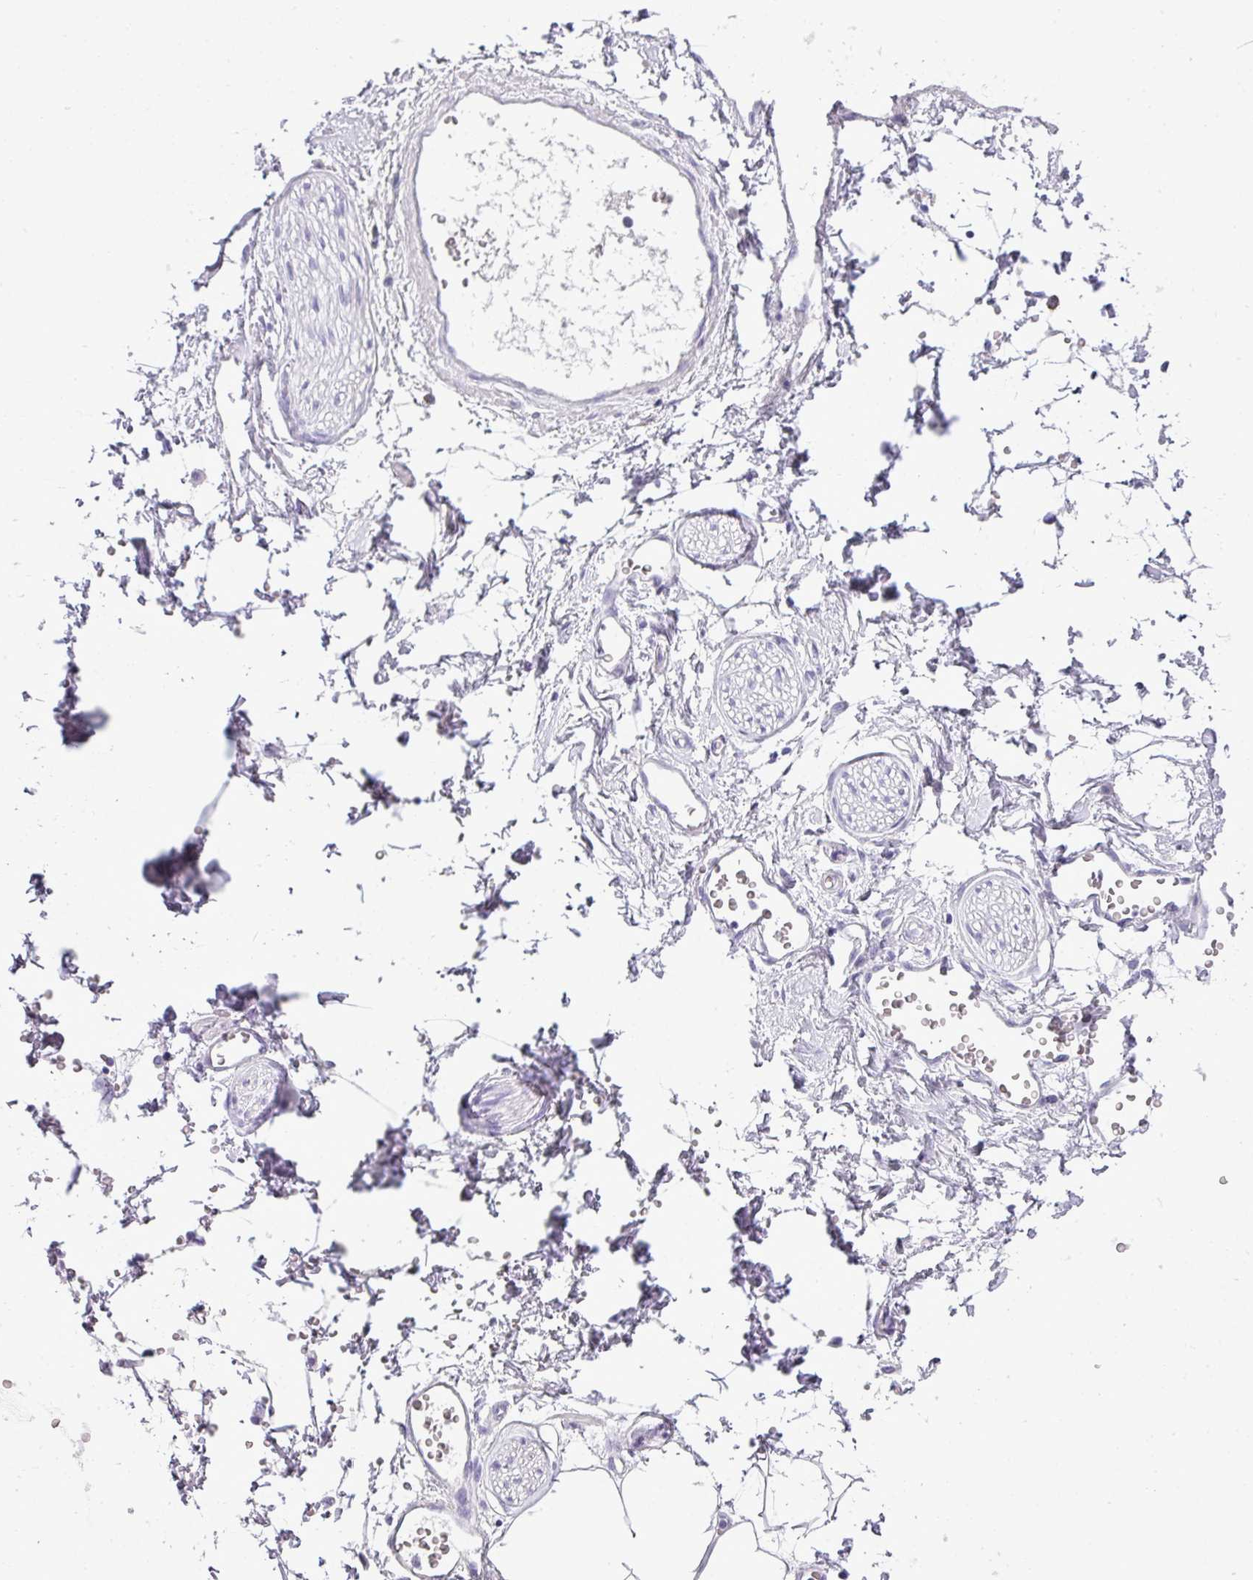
{"staining": {"intensity": "negative", "quantity": "none", "location": "none"}, "tissue": "adipose tissue", "cell_type": "Adipocytes", "image_type": "normal", "snomed": [{"axis": "morphology", "description": "Normal tissue, NOS"}, {"axis": "topography", "description": "Prostate"}, {"axis": "topography", "description": "Peripheral nerve tissue"}], "caption": "This micrograph is of normal adipose tissue stained with immunohistochemistry to label a protein in brown with the nuclei are counter-stained blue. There is no positivity in adipocytes.", "gene": "RBMXL2", "patient": {"sex": "male", "age": 55}}